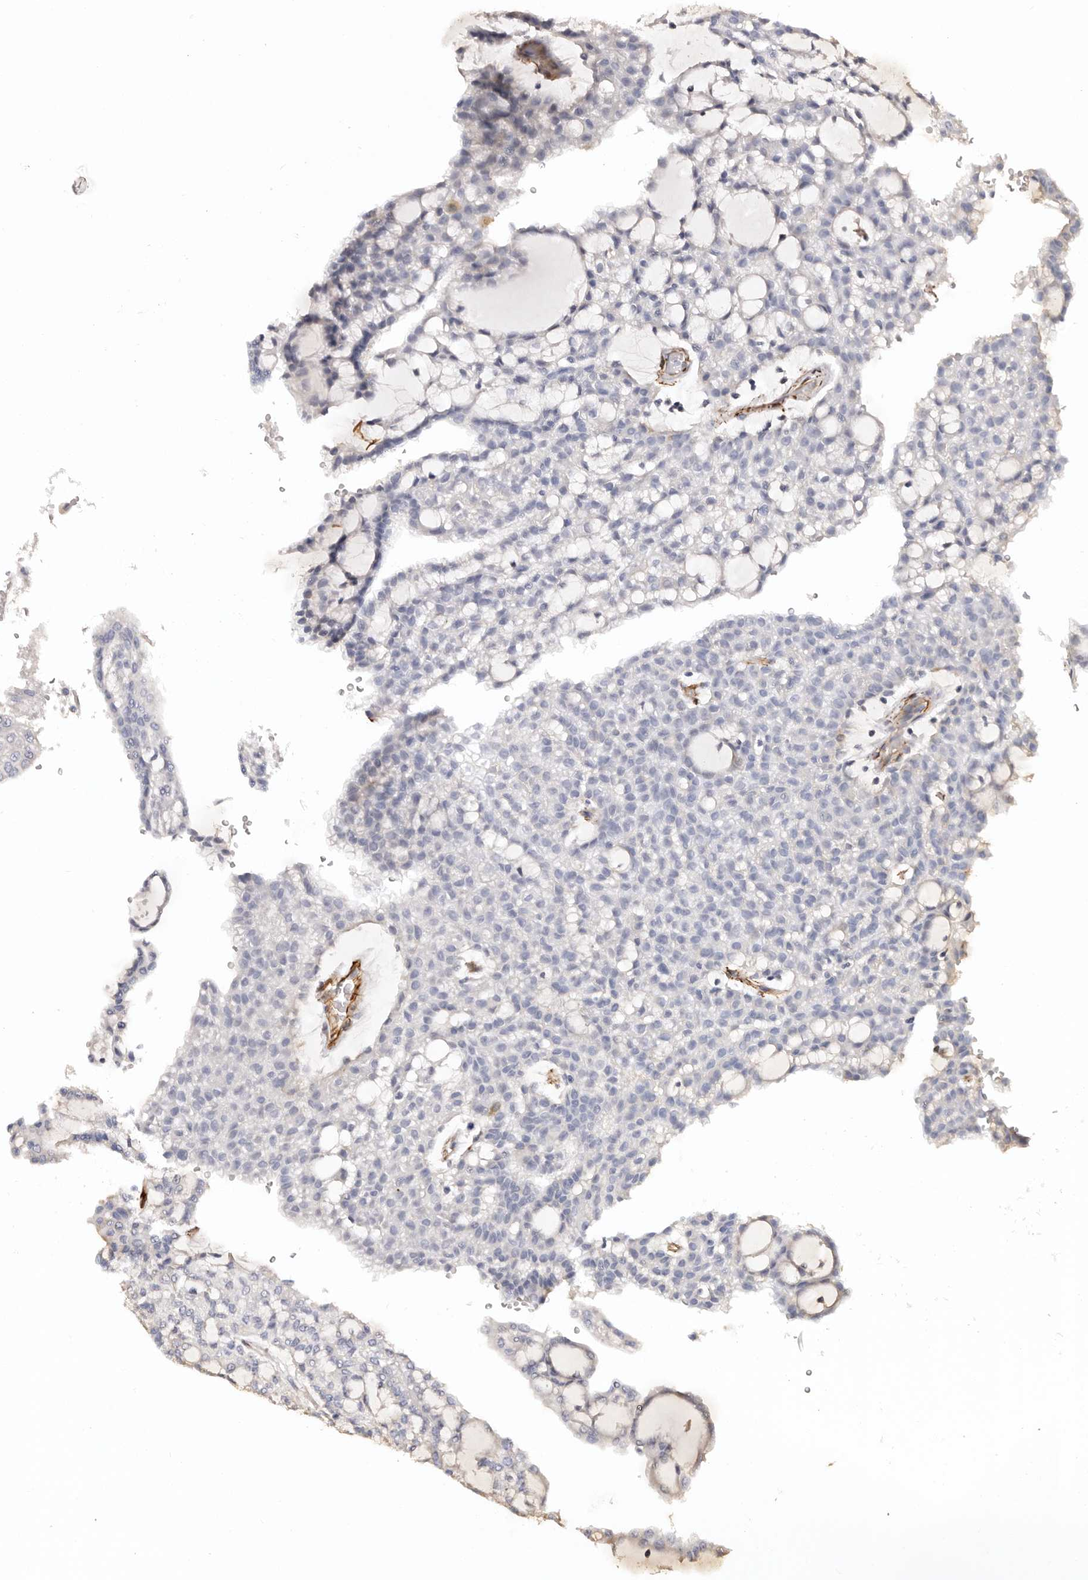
{"staining": {"intensity": "negative", "quantity": "none", "location": "none"}, "tissue": "renal cancer", "cell_type": "Tumor cells", "image_type": "cancer", "snomed": [{"axis": "morphology", "description": "Adenocarcinoma, NOS"}, {"axis": "topography", "description": "Kidney"}], "caption": "Tumor cells are negative for brown protein staining in renal adenocarcinoma.", "gene": "ZNF557", "patient": {"sex": "male", "age": 63}}